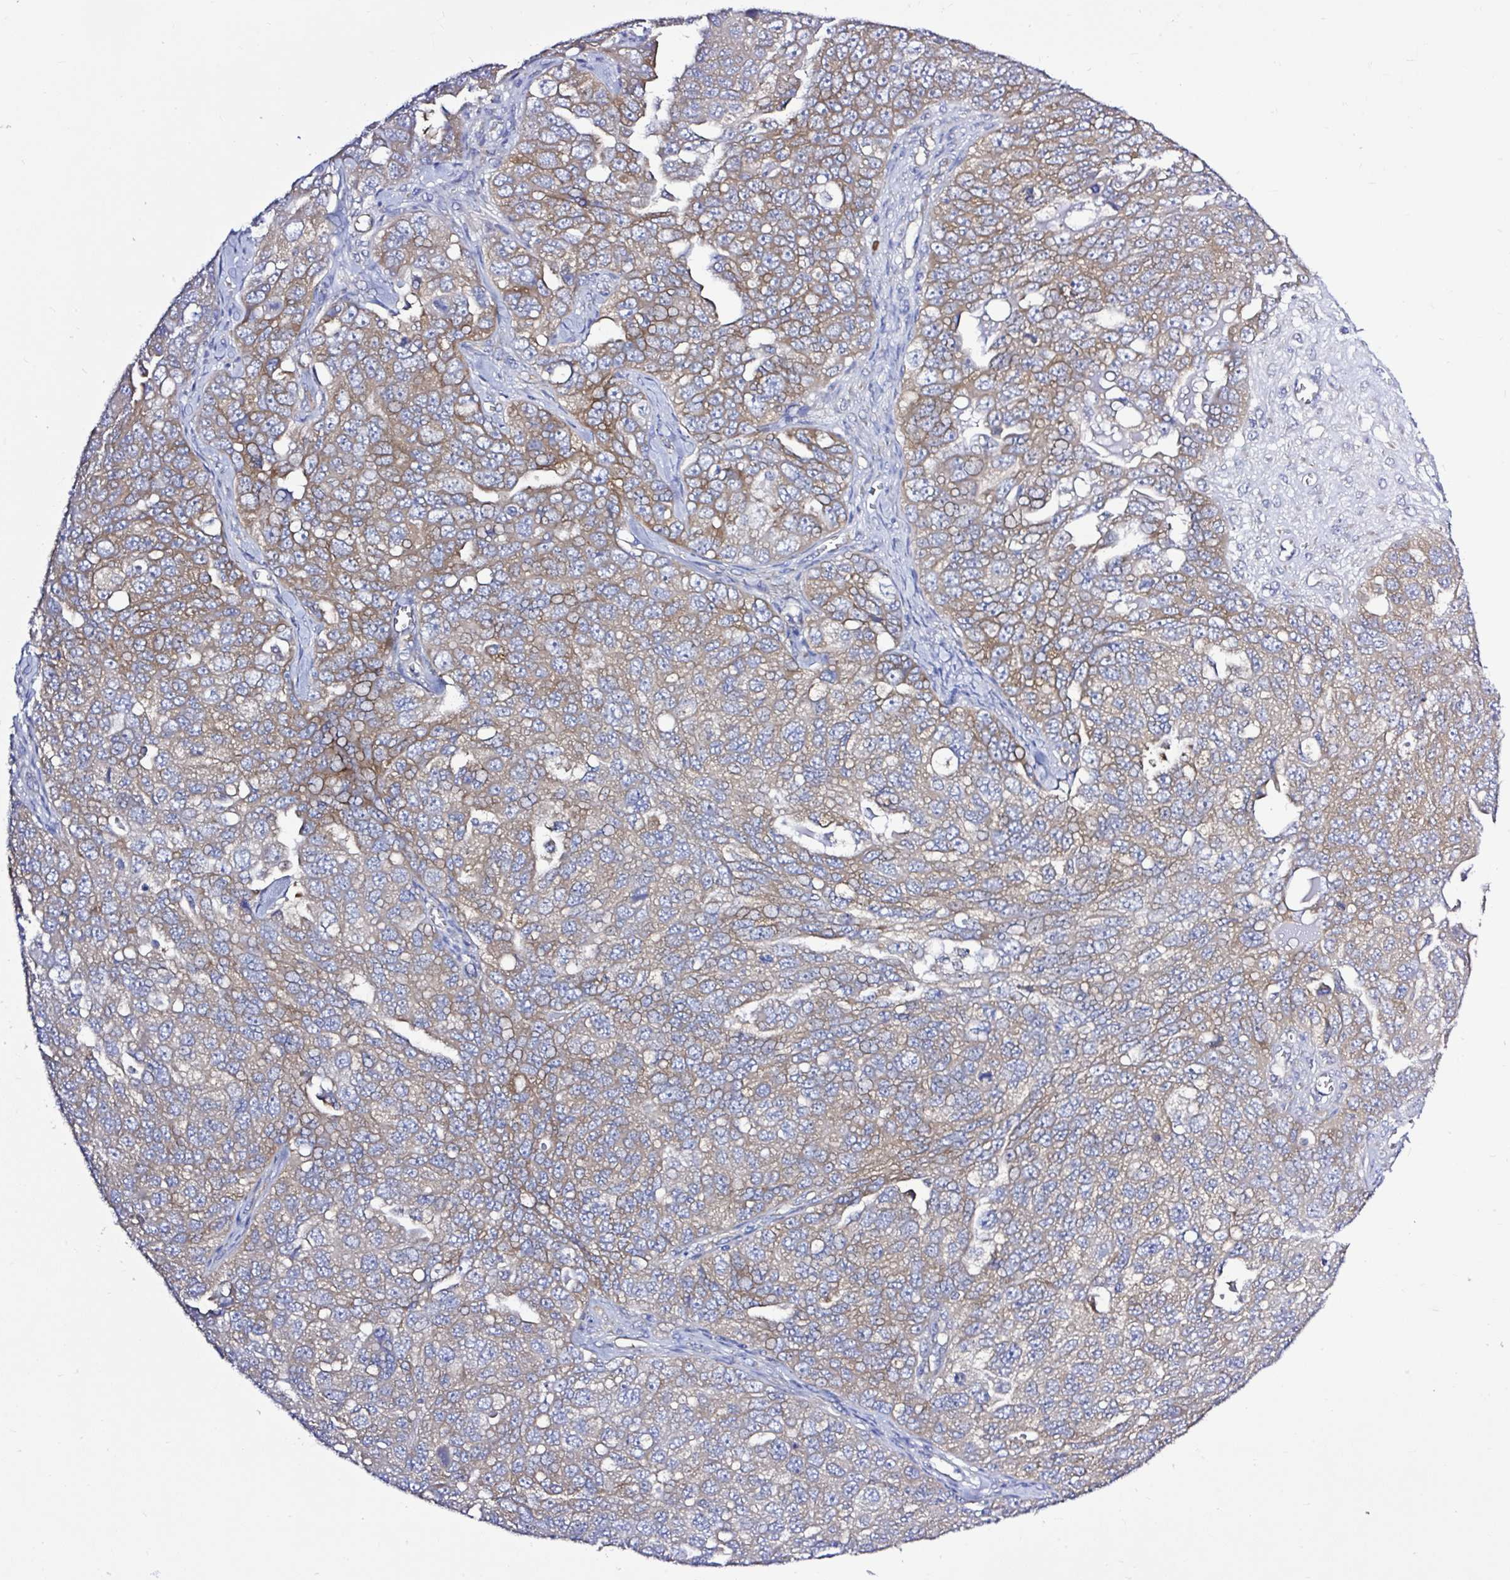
{"staining": {"intensity": "weak", "quantity": "25%-75%", "location": "cytoplasmic/membranous"}, "tissue": "ovarian cancer", "cell_type": "Tumor cells", "image_type": "cancer", "snomed": [{"axis": "morphology", "description": "Carcinoma, endometroid"}, {"axis": "topography", "description": "Ovary"}], "caption": "Protein positivity by immunohistochemistry (IHC) reveals weak cytoplasmic/membranous positivity in approximately 25%-75% of tumor cells in ovarian cancer (endometroid carcinoma).", "gene": "LARS1", "patient": {"sex": "female", "age": 70}}